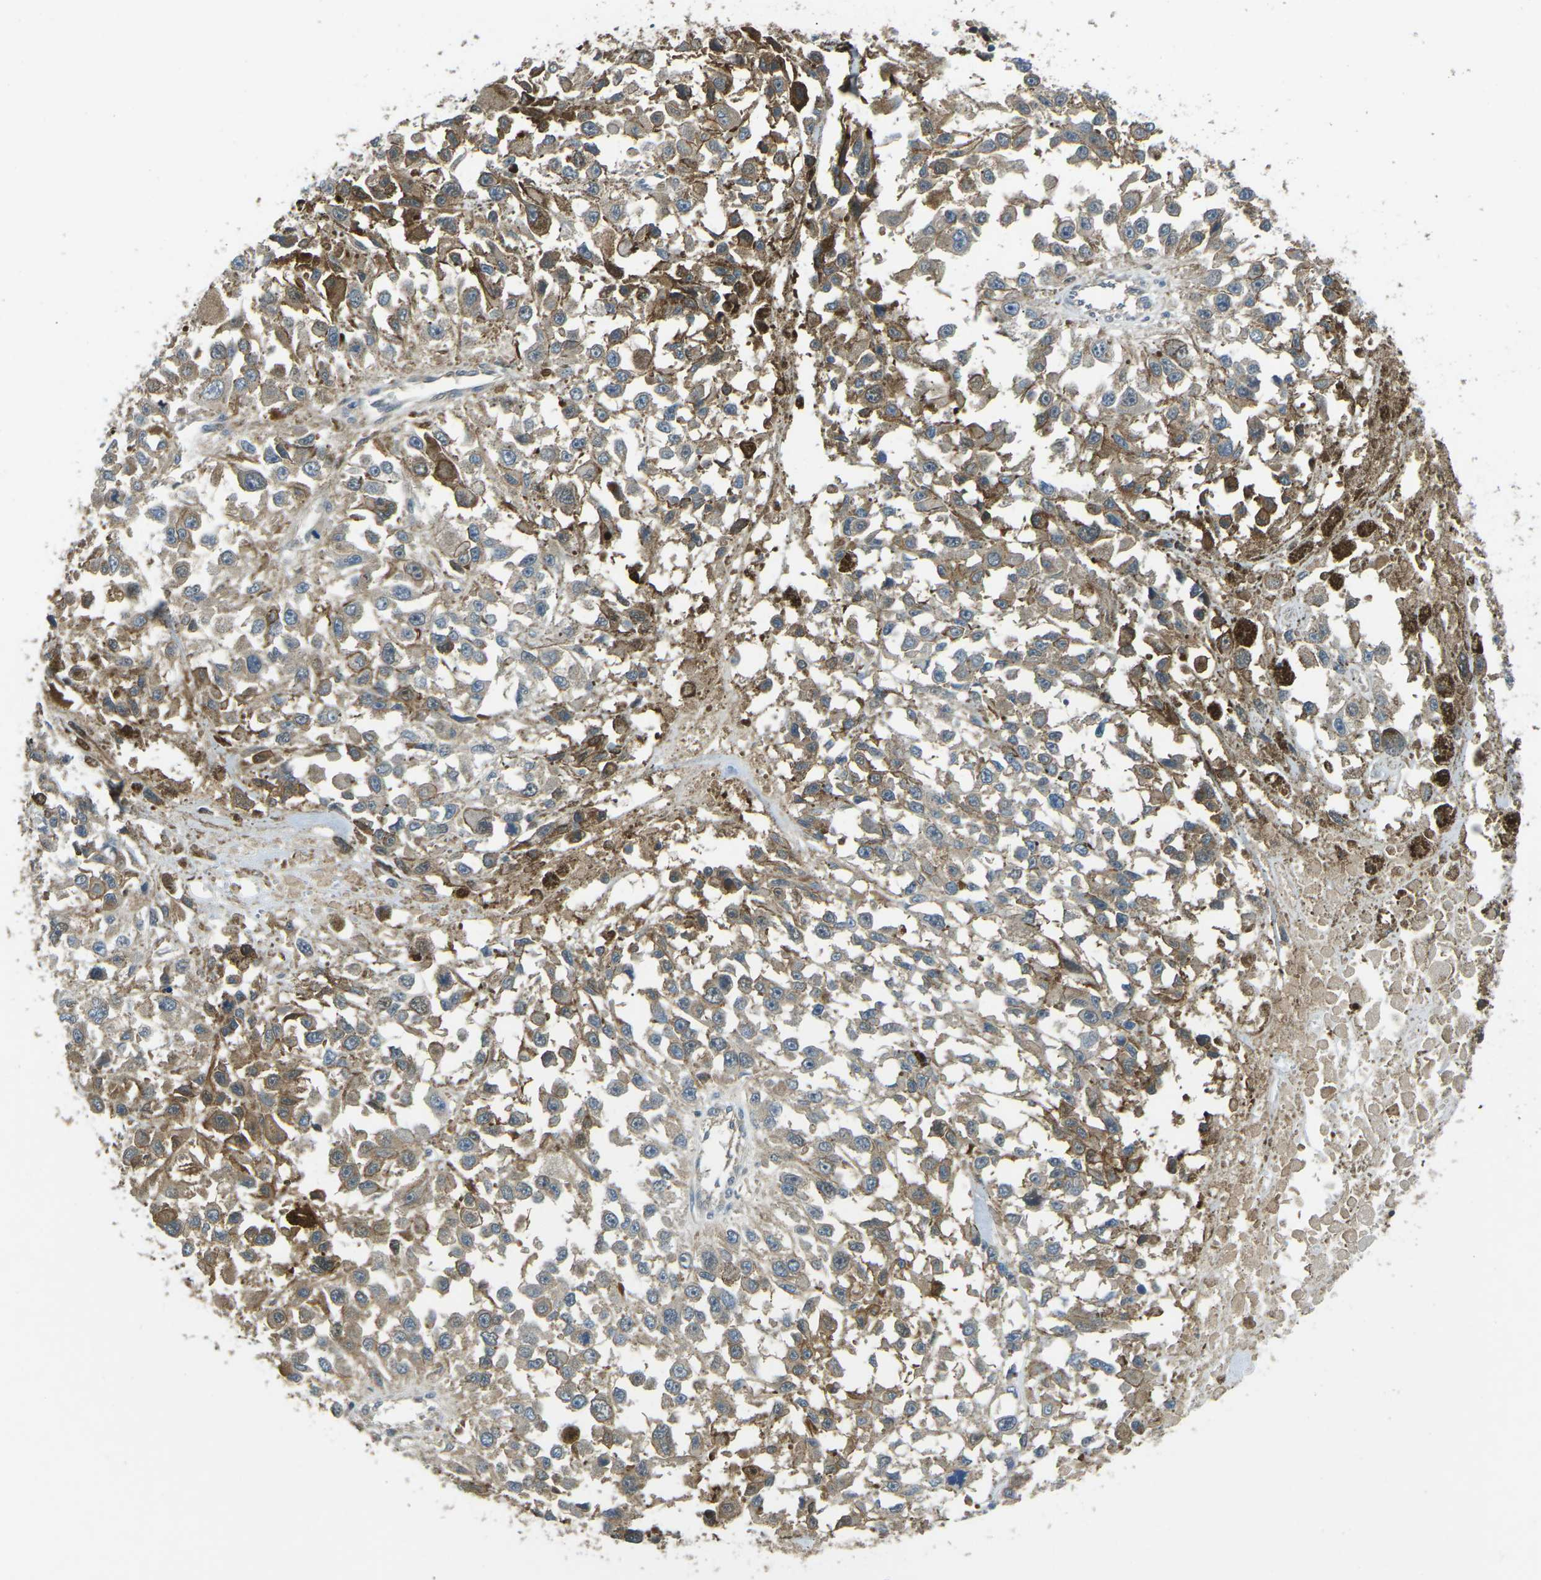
{"staining": {"intensity": "moderate", "quantity": ">75%", "location": "cytoplasmic/membranous"}, "tissue": "melanoma", "cell_type": "Tumor cells", "image_type": "cancer", "snomed": [{"axis": "morphology", "description": "Malignant melanoma, Metastatic site"}, {"axis": "topography", "description": "Lymph node"}], "caption": "DAB immunohistochemical staining of human melanoma demonstrates moderate cytoplasmic/membranous protein staining in approximately >75% of tumor cells.", "gene": "PIEZO2", "patient": {"sex": "male", "age": 59}}